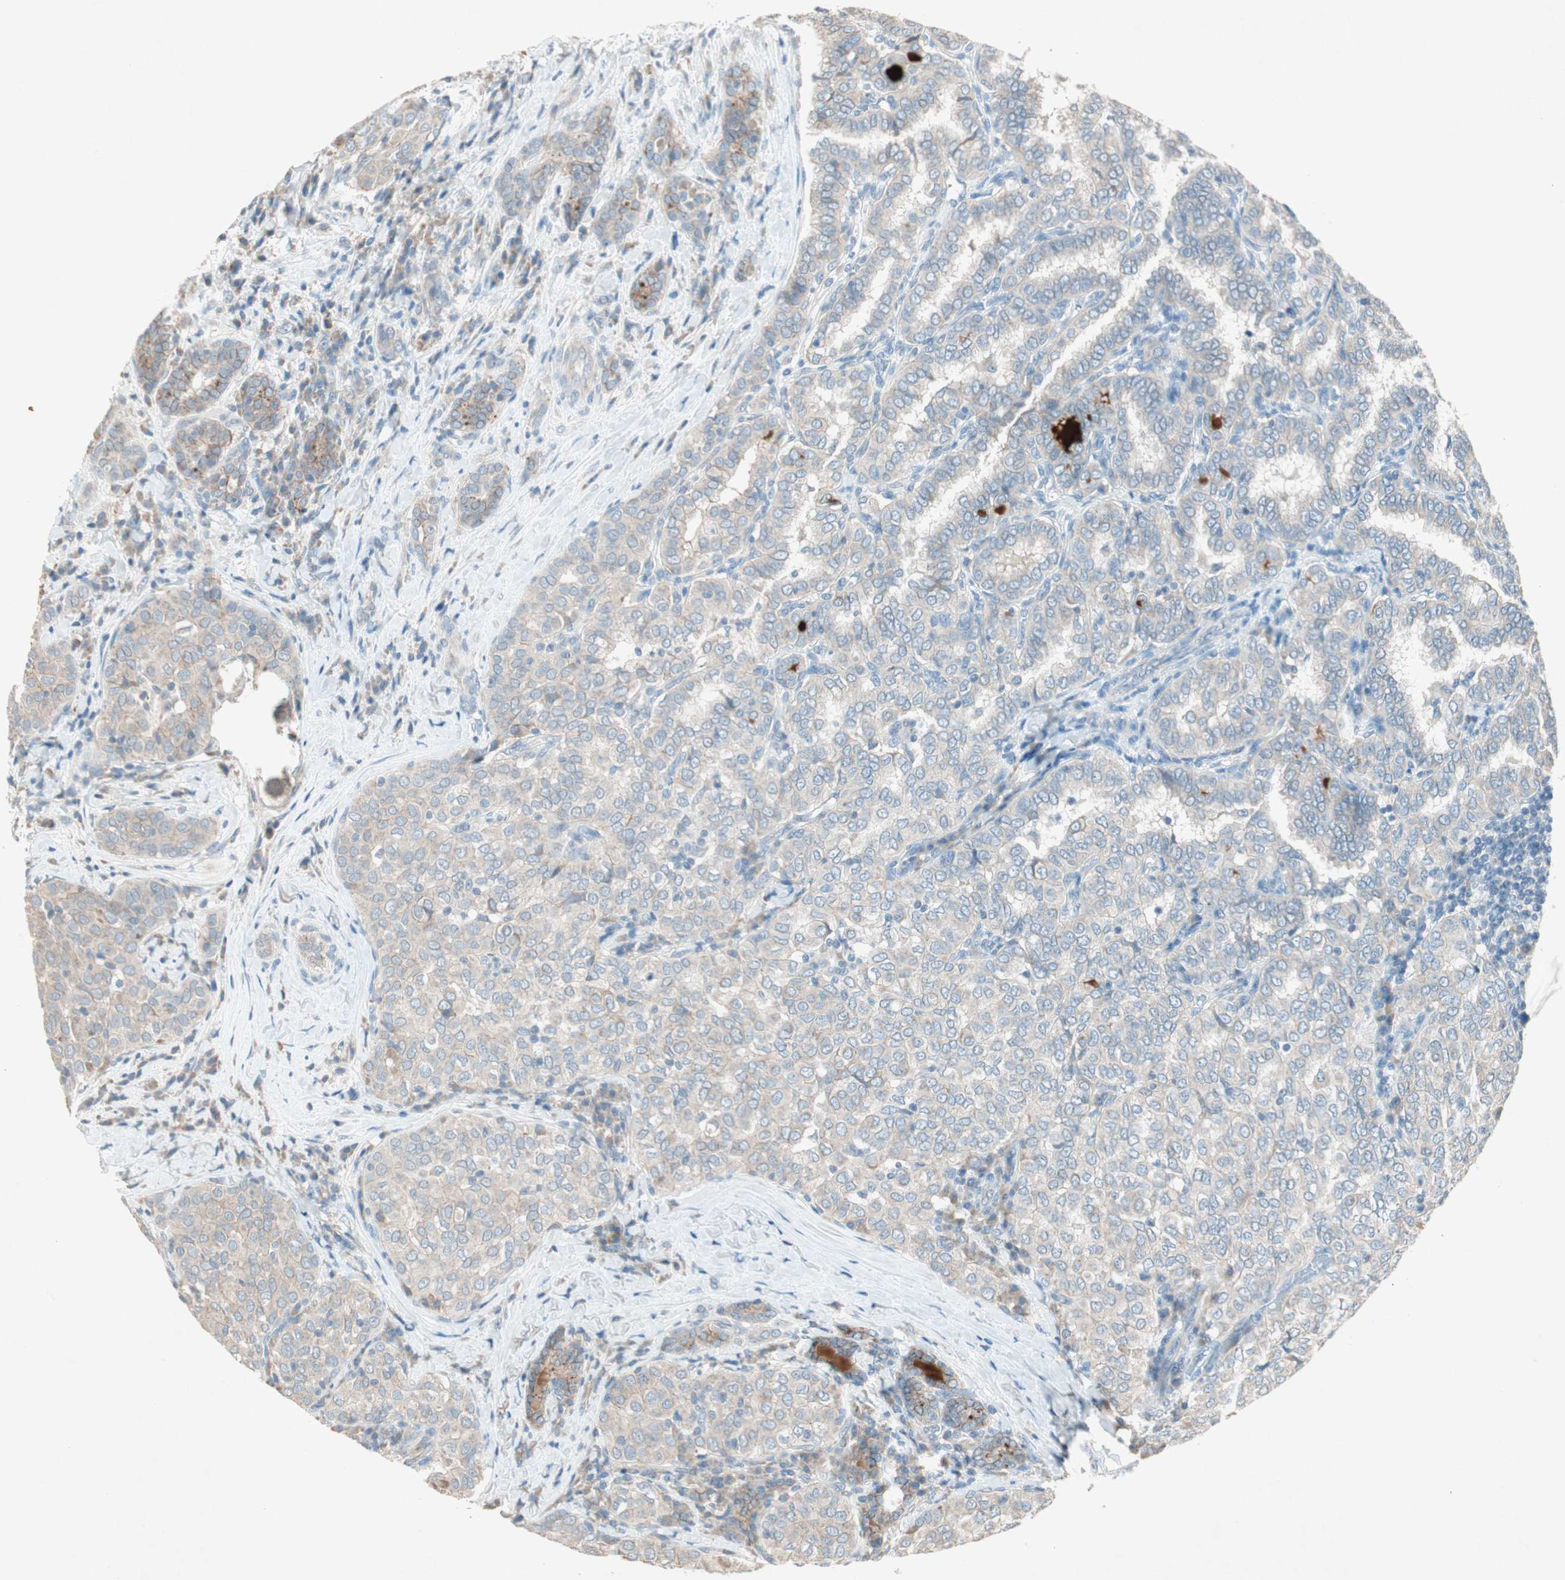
{"staining": {"intensity": "weak", "quantity": "25%-75%", "location": "cytoplasmic/membranous"}, "tissue": "thyroid cancer", "cell_type": "Tumor cells", "image_type": "cancer", "snomed": [{"axis": "morphology", "description": "Papillary adenocarcinoma, NOS"}, {"axis": "topography", "description": "Thyroid gland"}], "caption": "IHC of thyroid cancer (papillary adenocarcinoma) exhibits low levels of weak cytoplasmic/membranous positivity in approximately 25%-75% of tumor cells. The staining was performed using DAB (3,3'-diaminobenzidine), with brown indicating positive protein expression. Nuclei are stained blue with hematoxylin.", "gene": "NKAIN1", "patient": {"sex": "female", "age": 30}}